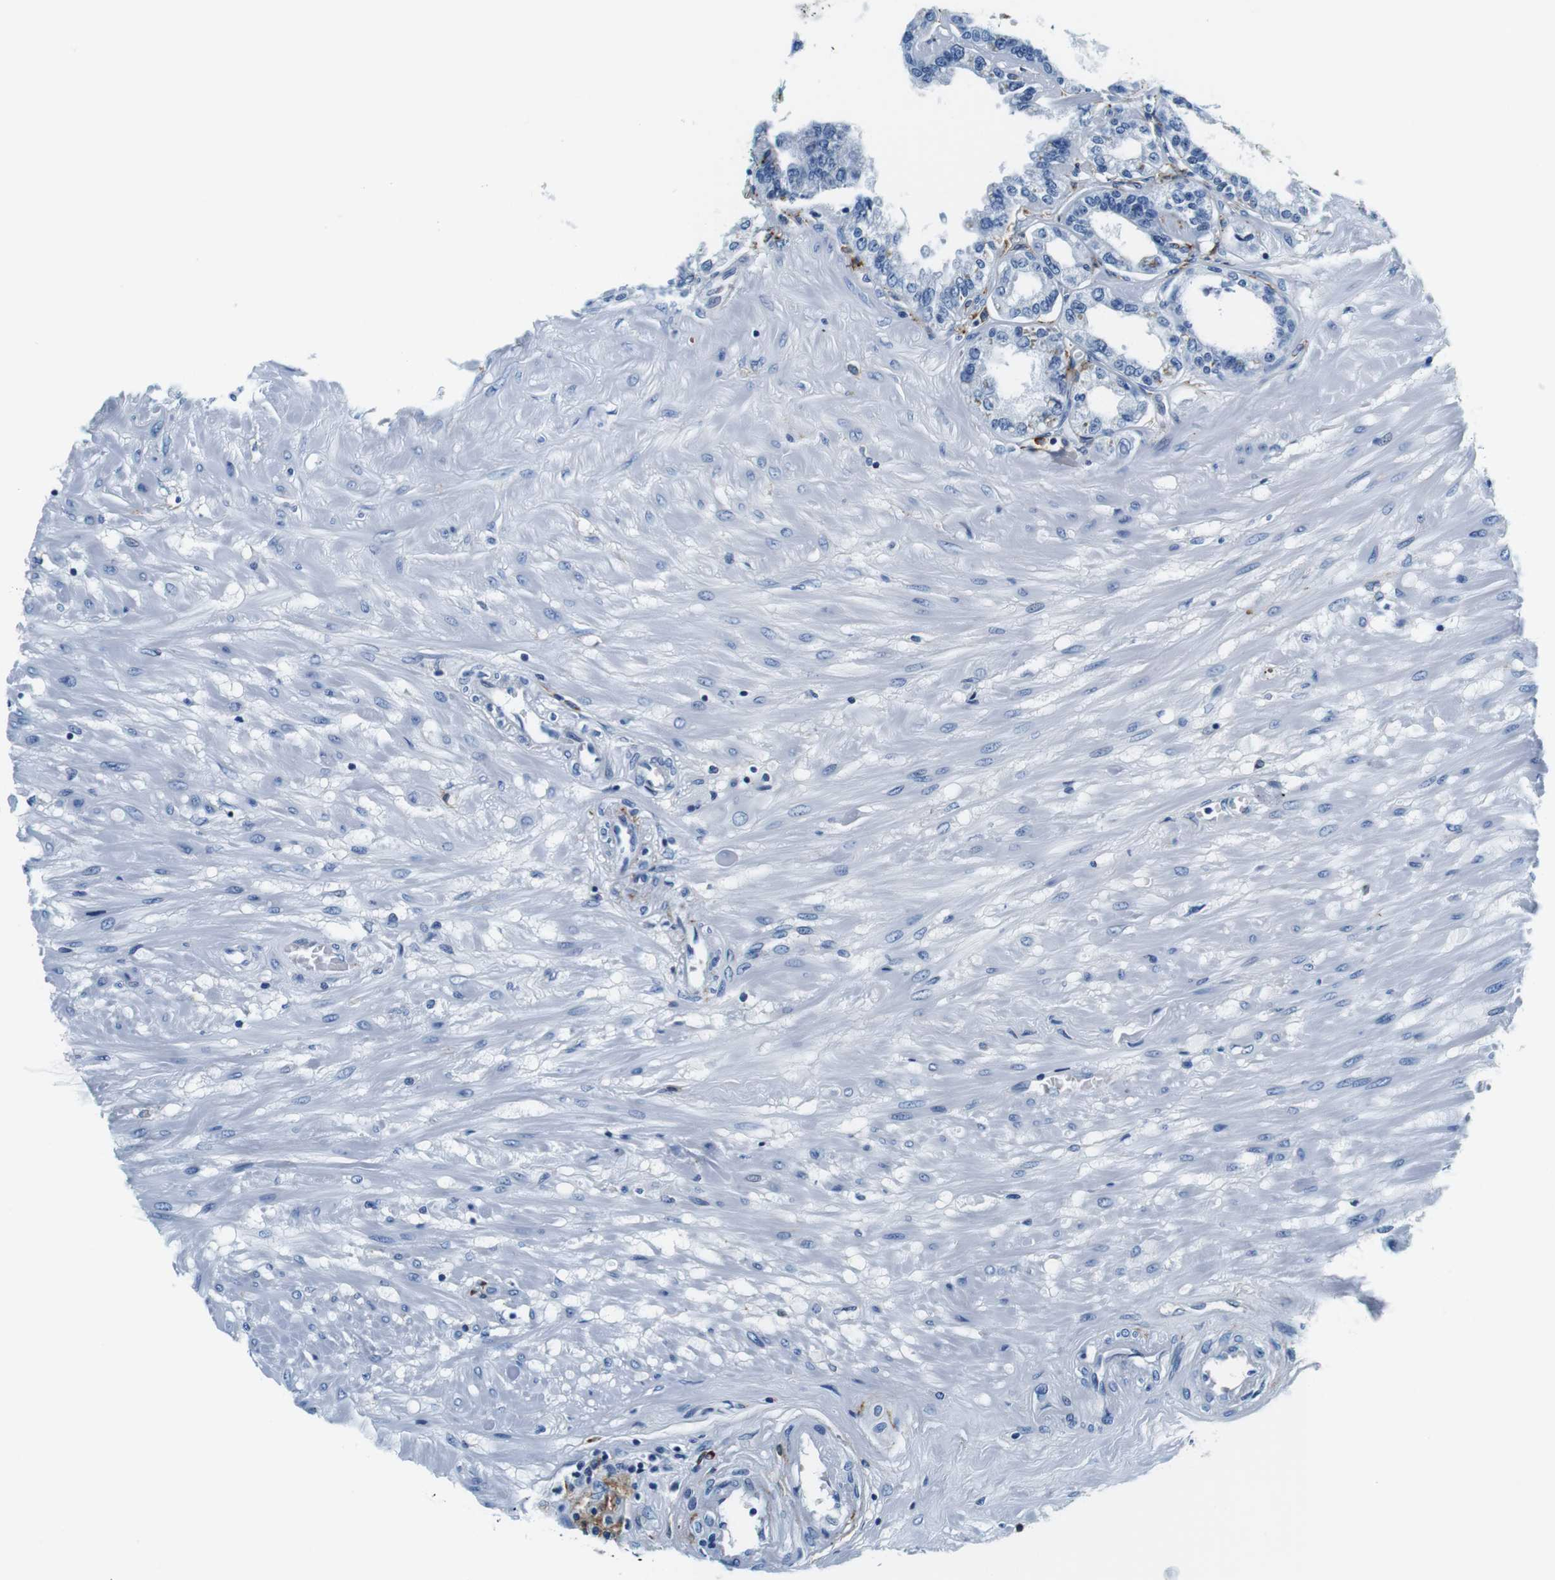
{"staining": {"intensity": "negative", "quantity": "none", "location": "none"}, "tissue": "seminal vesicle", "cell_type": "Glandular cells", "image_type": "normal", "snomed": [{"axis": "morphology", "description": "Normal tissue, NOS"}, {"axis": "morphology", "description": "Inflammation, NOS"}, {"axis": "topography", "description": "Urinary bladder"}, {"axis": "topography", "description": "Prostate"}, {"axis": "topography", "description": "Seminal veicle"}], "caption": "High power microscopy photomicrograph of an IHC photomicrograph of unremarkable seminal vesicle, revealing no significant expression in glandular cells. The staining is performed using DAB brown chromogen with nuclei counter-stained in using hematoxylin.", "gene": "HLA", "patient": {"sex": "male", "age": 82}}